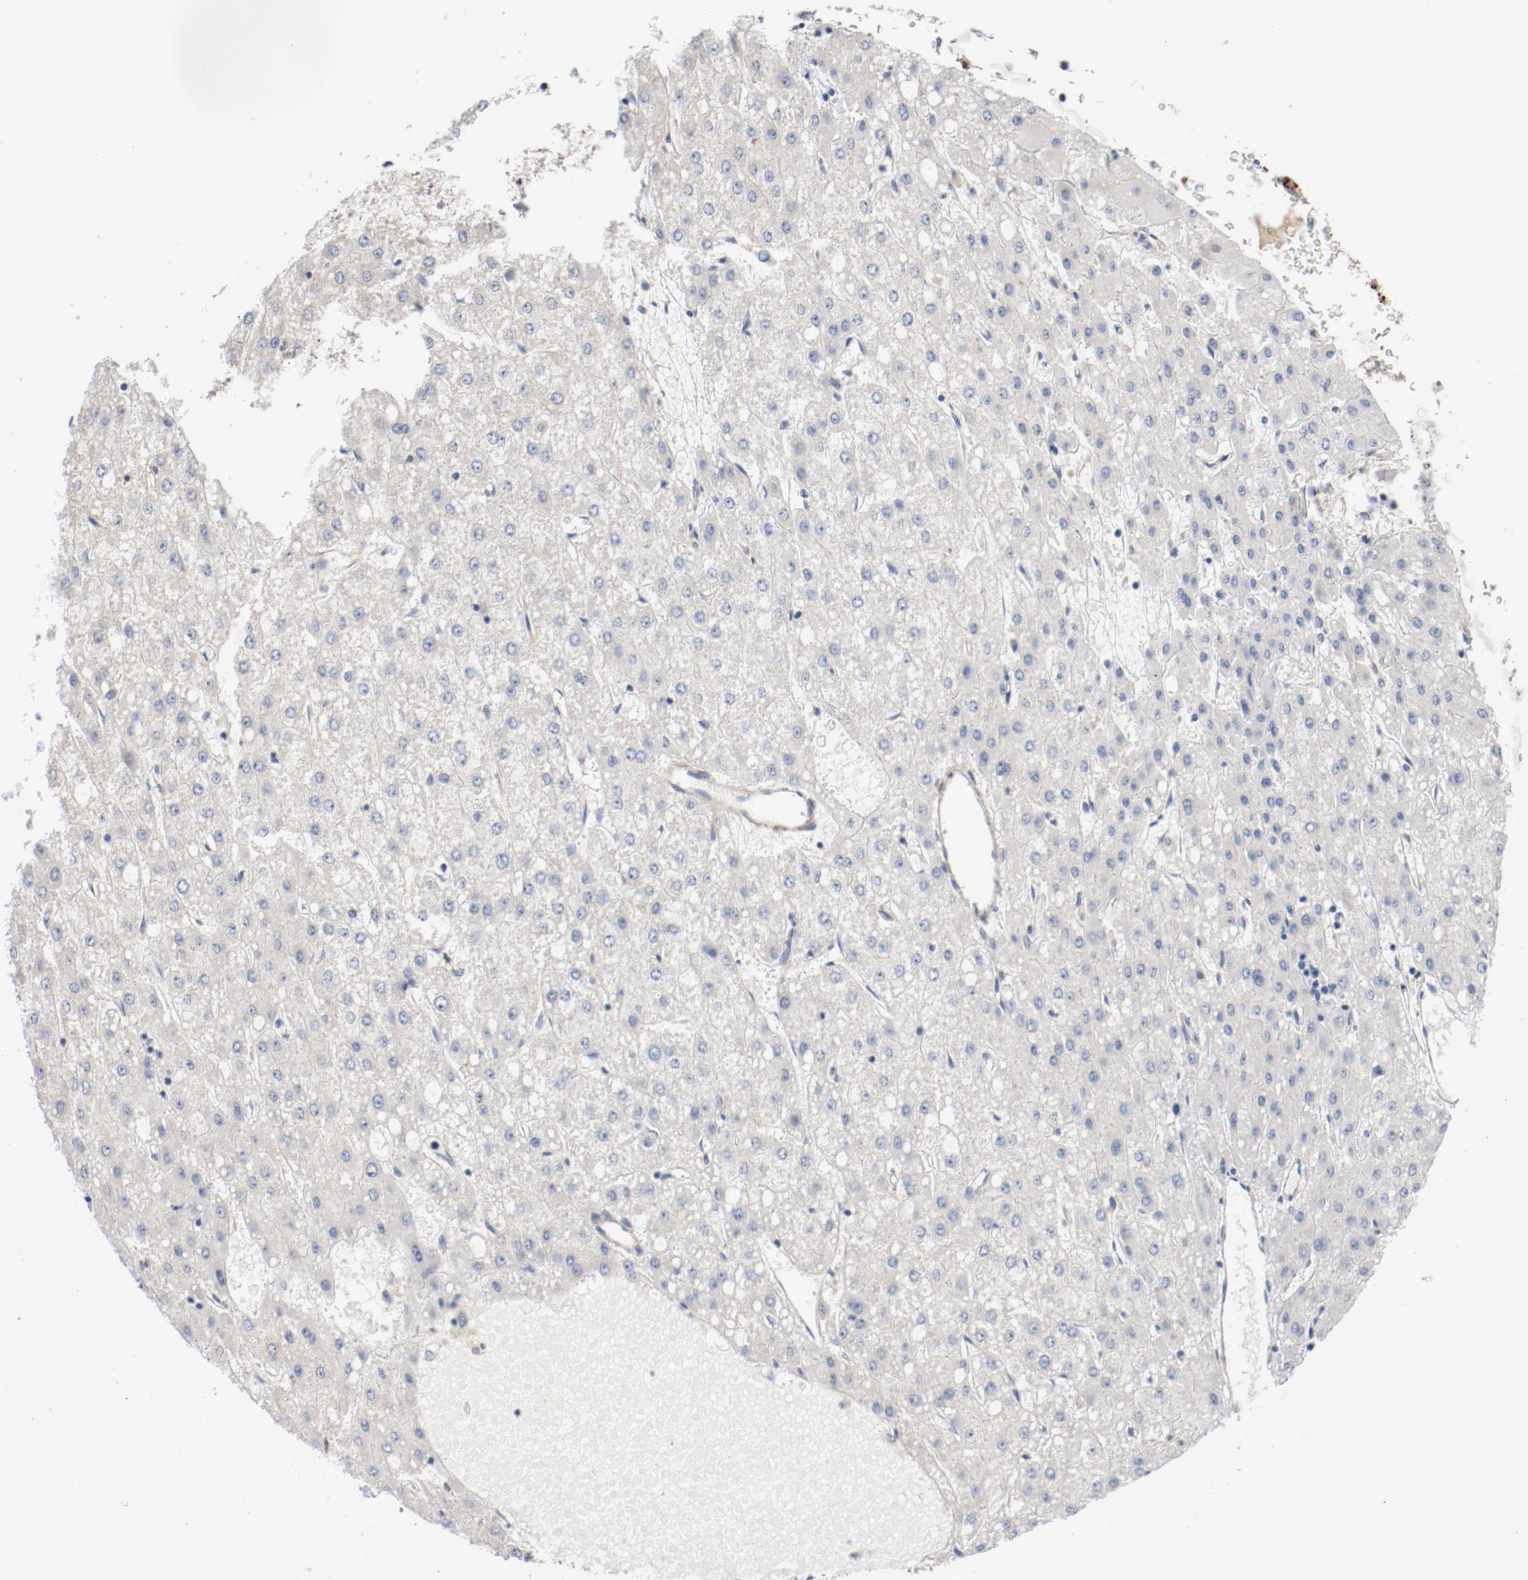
{"staining": {"intensity": "negative", "quantity": "none", "location": "none"}, "tissue": "liver cancer", "cell_type": "Tumor cells", "image_type": "cancer", "snomed": [{"axis": "morphology", "description": "Carcinoma, Hepatocellular, NOS"}, {"axis": "topography", "description": "Liver"}], "caption": "Tumor cells show no significant protein expression in liver cancer. The staining is performed using DAB brown chromogen with nuclei counter-stained in using hematoxylin.", "gene": "ILK", "patient": {"sex": "female", "age": 52}}